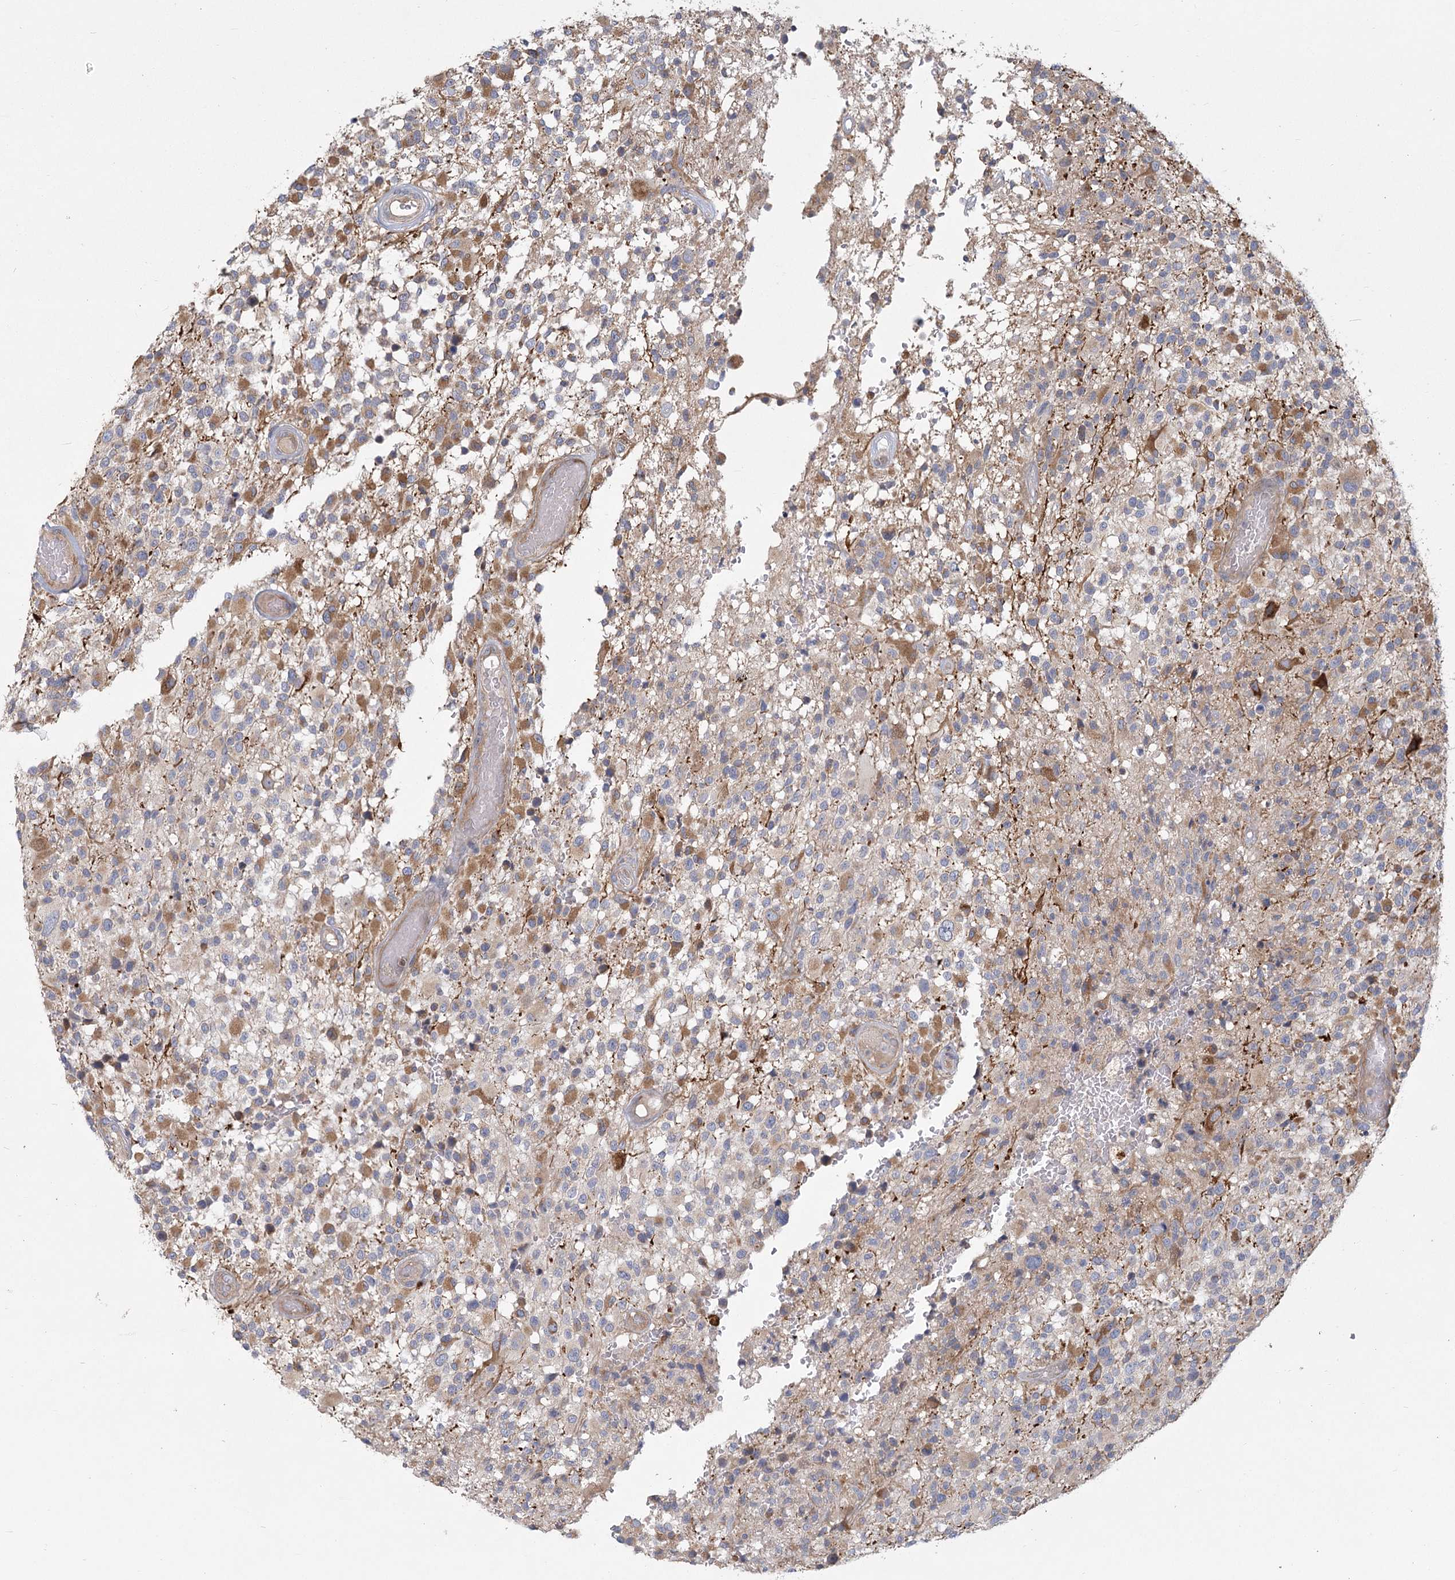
{"staining": {"intensity": "moderate", "quantity": "<25%", "location": "cytoplasmic/membranous"}, "tissue": "glioma", "cell_type": "Tumor cells", "image_type": "cancer", "snomed": [{"axis": "morphology", "description": "Glioma, malignant, High grade"}, {"axis": "morphology", "description": "Glioblastoma, NOS"}, {"axis": "topography", "description": "Brain"}], "caption": "Human glioblastoma stained with a brown dye reveals moderate cytoplasmic/membranous positive staining in approximately <25% of tumor cells.", "gene": "CNTLN", "patient": {"sex": "male", "age": 60}}